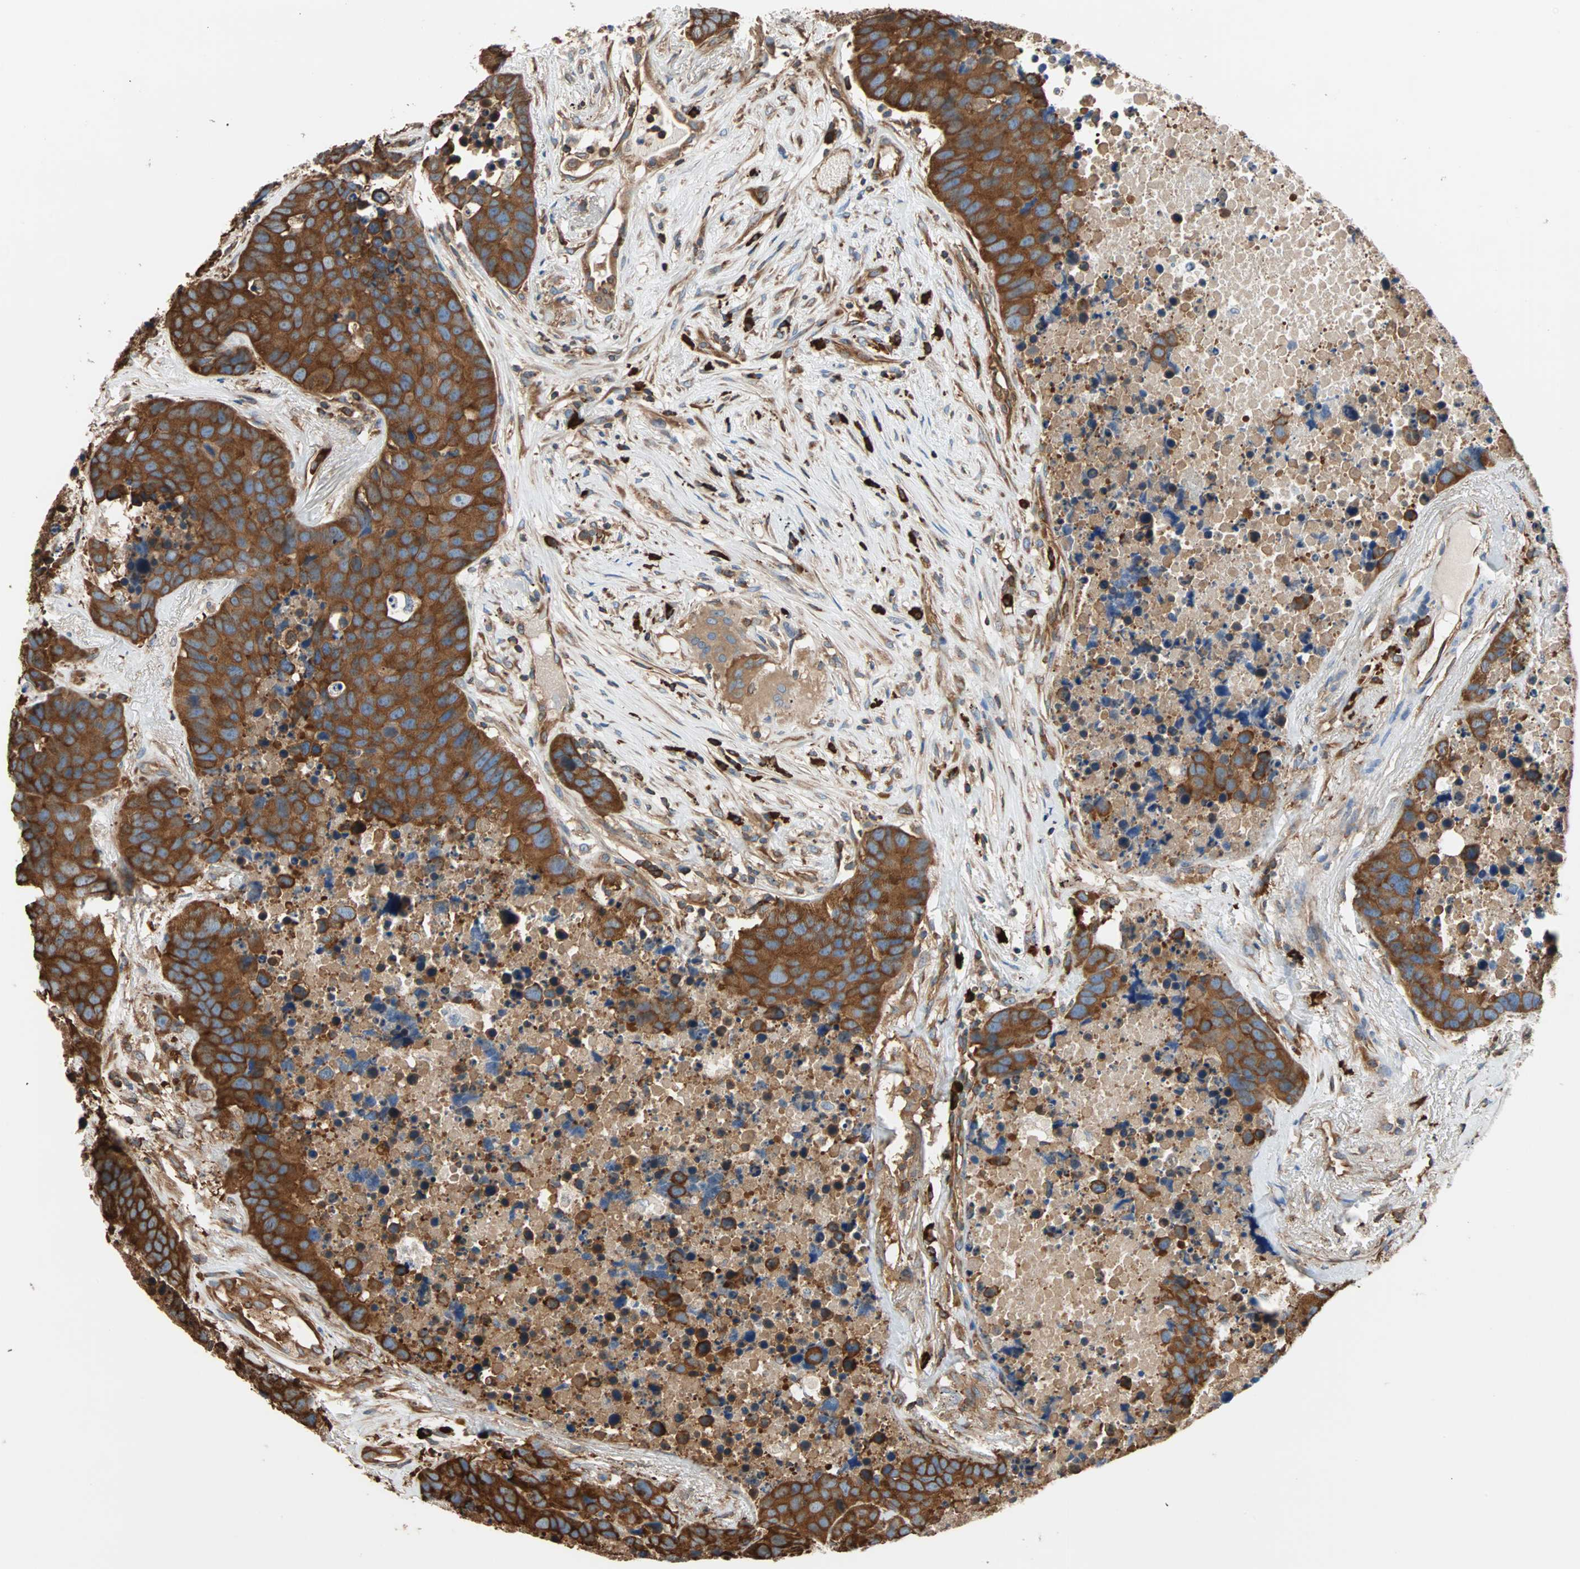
{"staining": {"intensity": "strong", "quantity": ">75%", "location": "cytoplasmic/membranous"}, "tissue": "carcinoid", "cell_type": "Tumor cells", "image_type": "cancer", "snomed": [{"axis": "morphology", "description": "Carcinoid, malignant, NOS"}, {"axis": "topography", "description": "Lung"}], "caption": "Immunohistochemical staining of carcinoid (malignant) demonstrates high levels of strong cytoplasmic/membranous expression in about >75% of tumor cells.", "gene": "EEF2", "patient": {"sex": "male", "age": 60}}